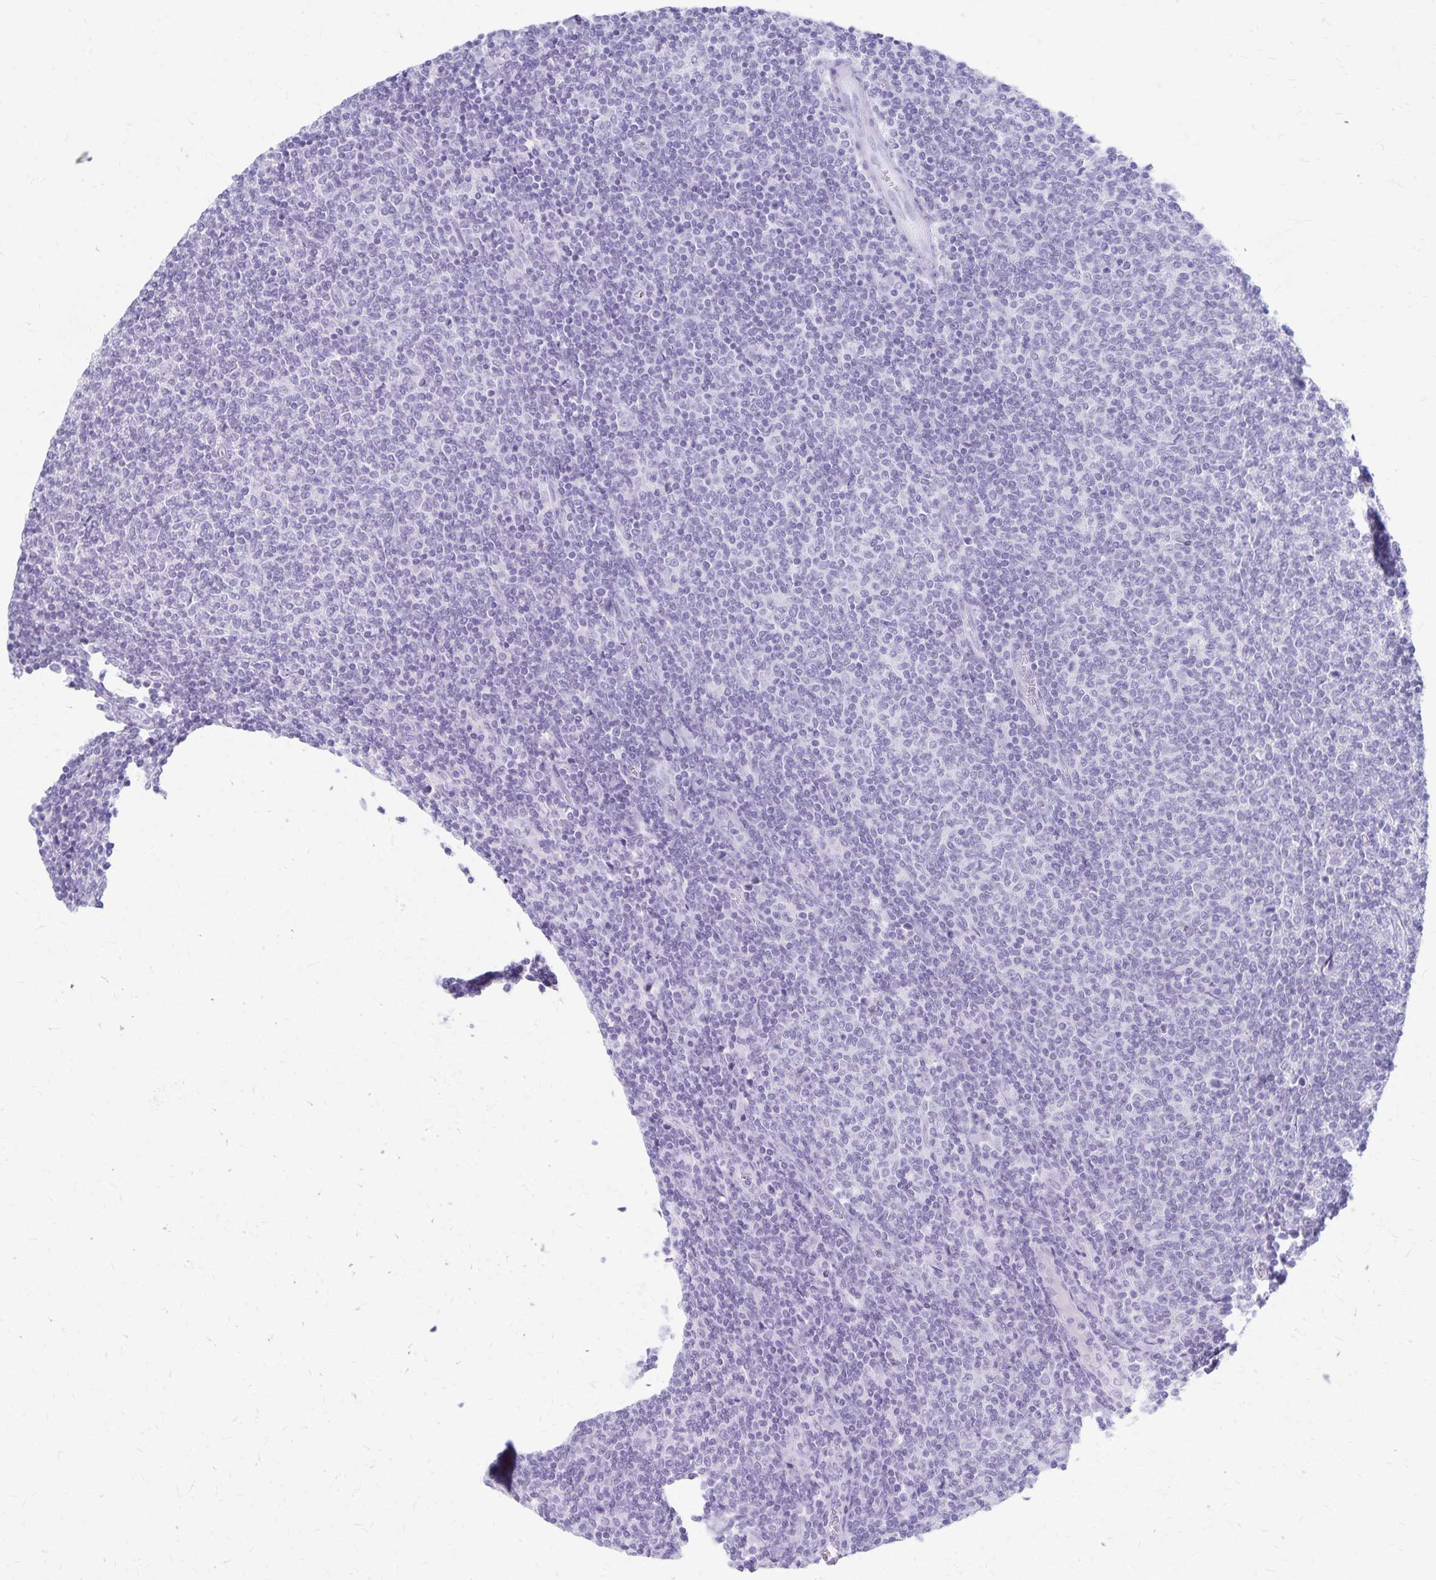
{"staining": {"intensity": "negative", "quantity": "none", "location": "none"}, "tissue": "lymphoma", "cell_type": "Tumor cells", "image_type": "cancer", "snomed": [{"axis": "morphology", "description": "Malignant lymphoma, non-Hodgkin's type, Low grade"}, {"axis": "topography", "description": "Lymph node"}], "caption": "This is a micrograph of immunohistochemistry staining of low-grade malignant lymphoma, non-Hodgkin's type, which shows no staining in tumor cells. (Immunohistochemistry (ihc), brightfield microscopy, high magnification).", "gene": "GPBAR1", "patient": {"sex": "male", "age": 52}}